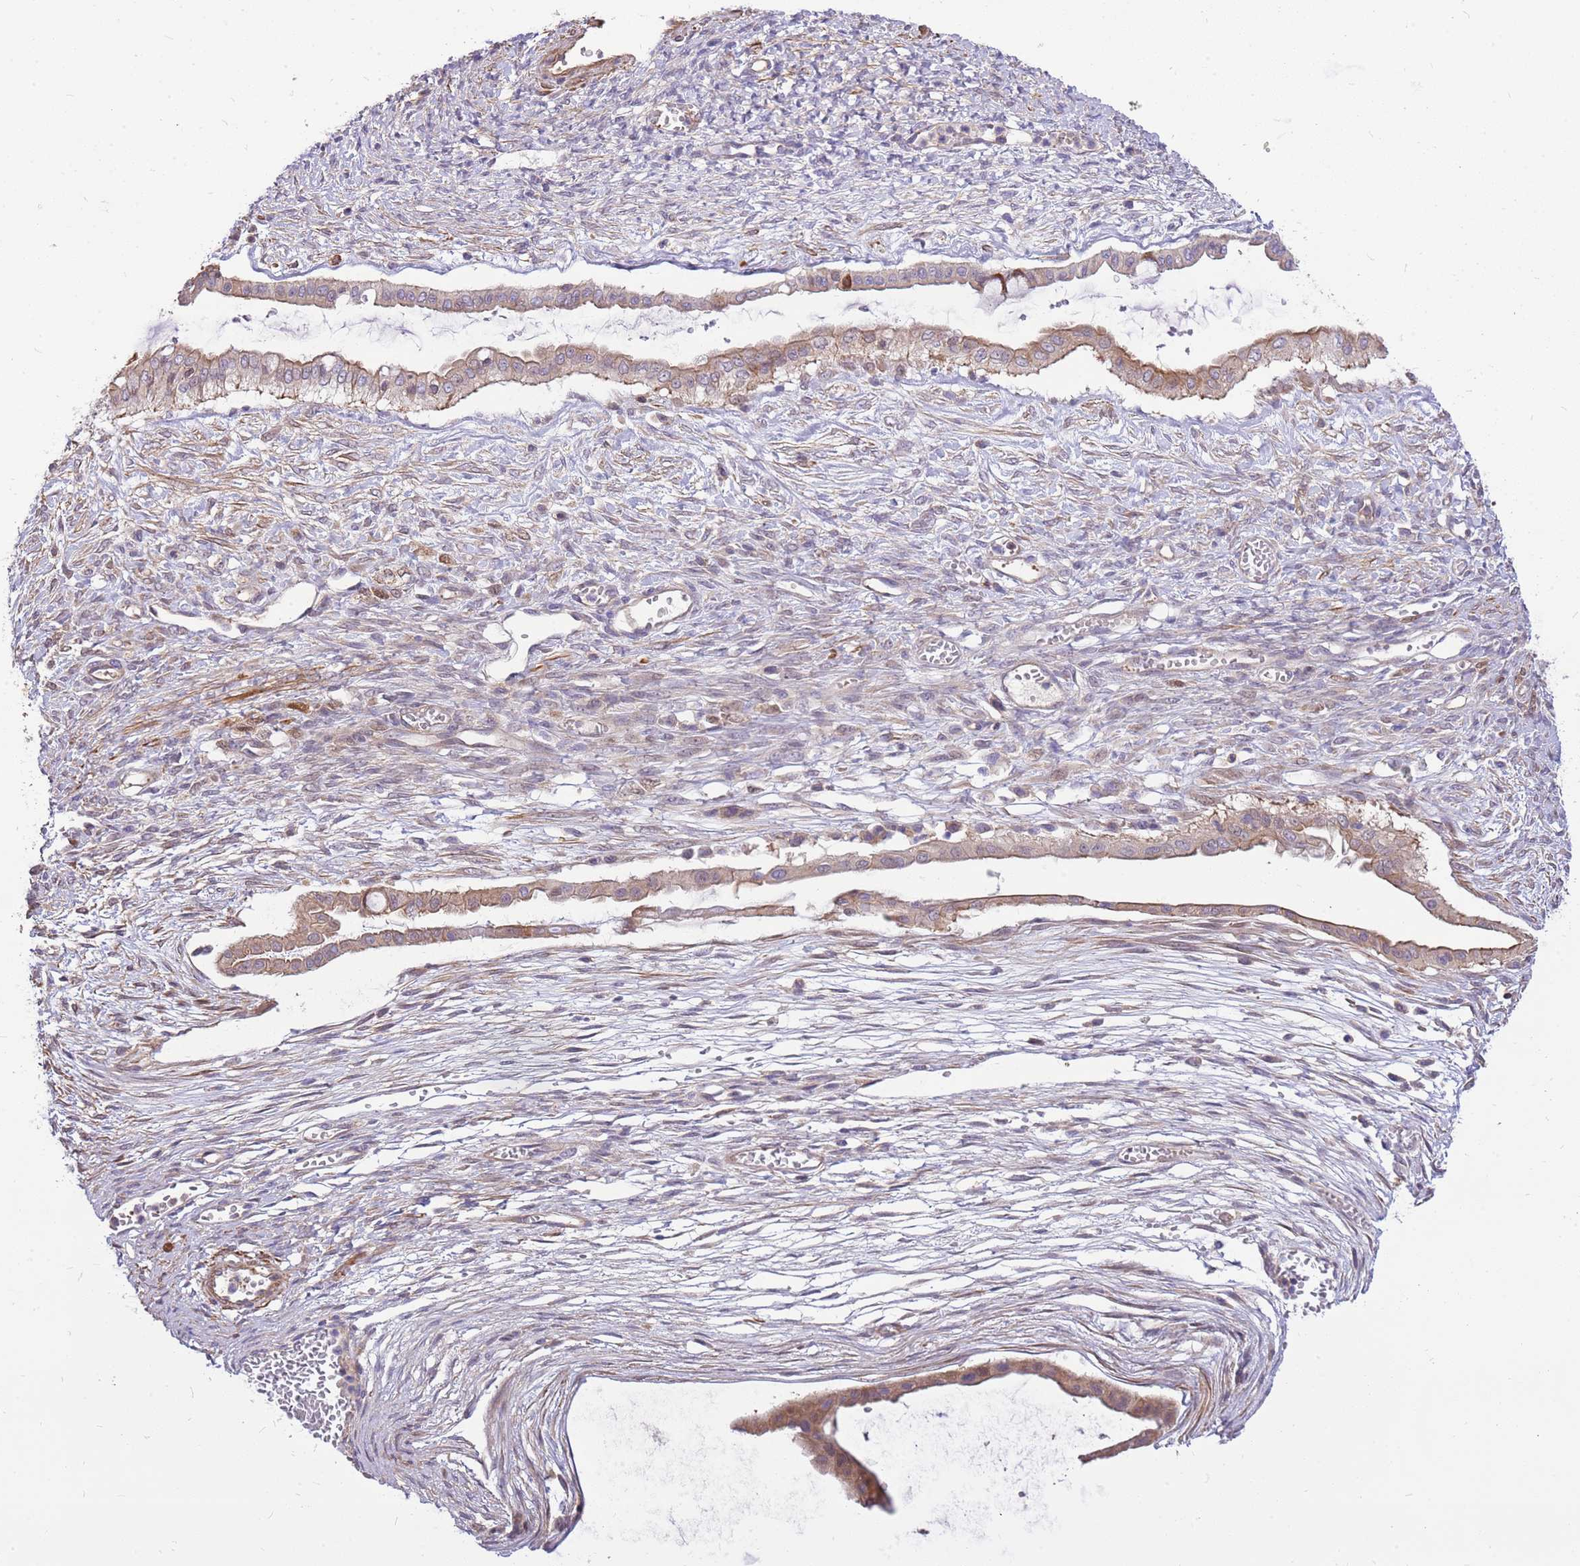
{"staining": {"intensity": "moderate", "quantity": ">75%", "location": "cytoplasmic/membranous"}, "tissue": "ovarian cancer", "cell_type": "Tumor cells", "image_type": "cancer", "snomed": [{"axis": "morphology", "description": "Cystadenocarcinoma, mucinous, NOS"}, {"axis": "topography", "description": "Ovary"}], "caption": "Protein analysis of mucinous cystadenocarcinoma (ovarian) tissue reveals moderate cytoplasmic/membranous expression in about >75% of tumor cells.", "gene": "MVD", "patient": {"sex": "female", "age": 73}}